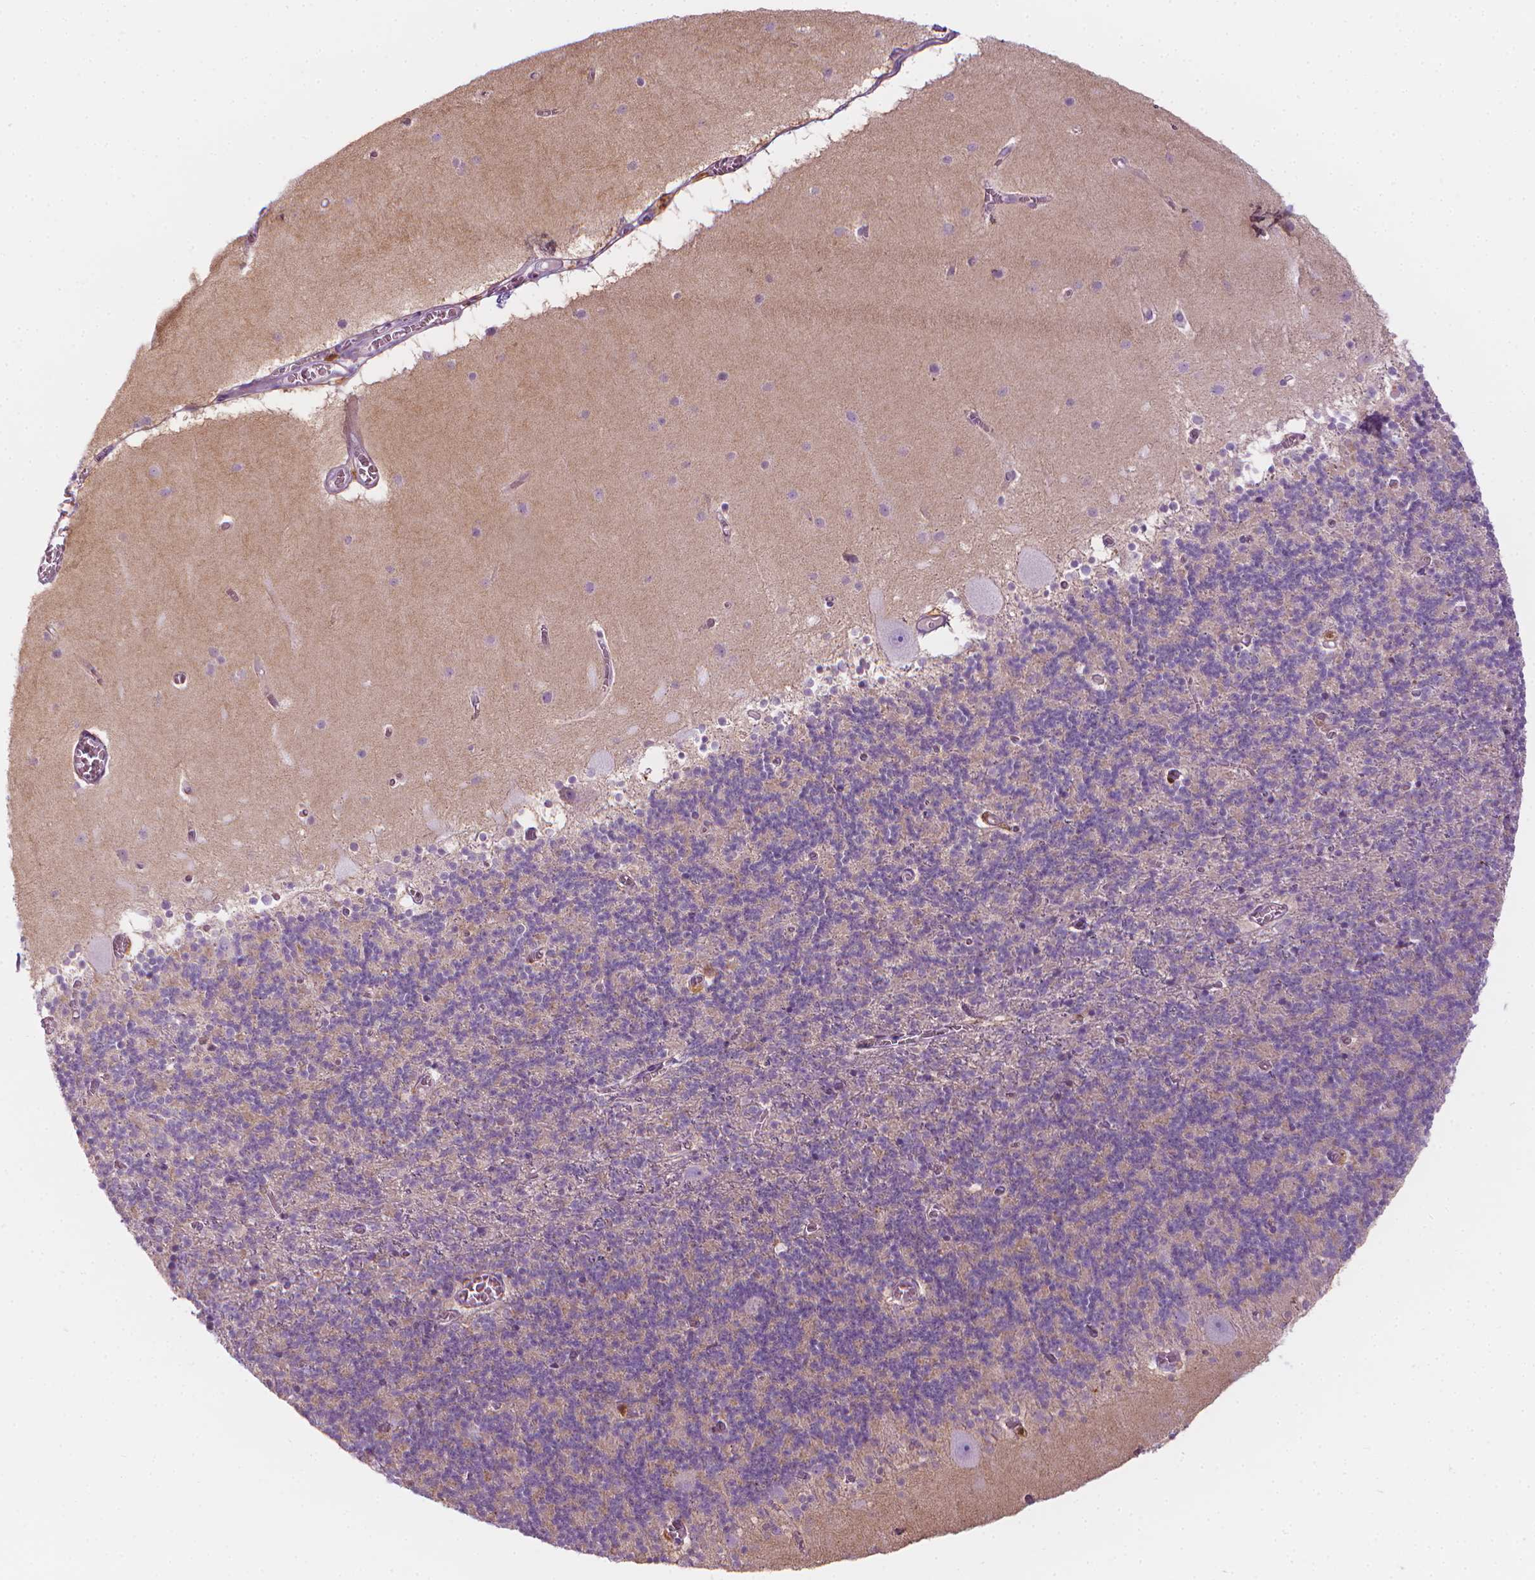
{"staining": {"intensity": "negative", "quantity": "none", "location": "none"}, "tissue": "cerebellum", "cell_type": "Cells in granular layer", "image_type": "normal", "snomed": [{"axis": "morphology", "description": "Normal tissue, NOS"}, {"axis": "topography", "description": "Cerebellum"}], "caption": "Immunohistochemical staining of benign human cerebellum exhibits no significant positivity in cells in granular layer. (DAB (3,3'-diaminobenzidine) IHC, high magnification).", "gene": "SHMT1", "patient": {"sex": "male", "age": 70}}